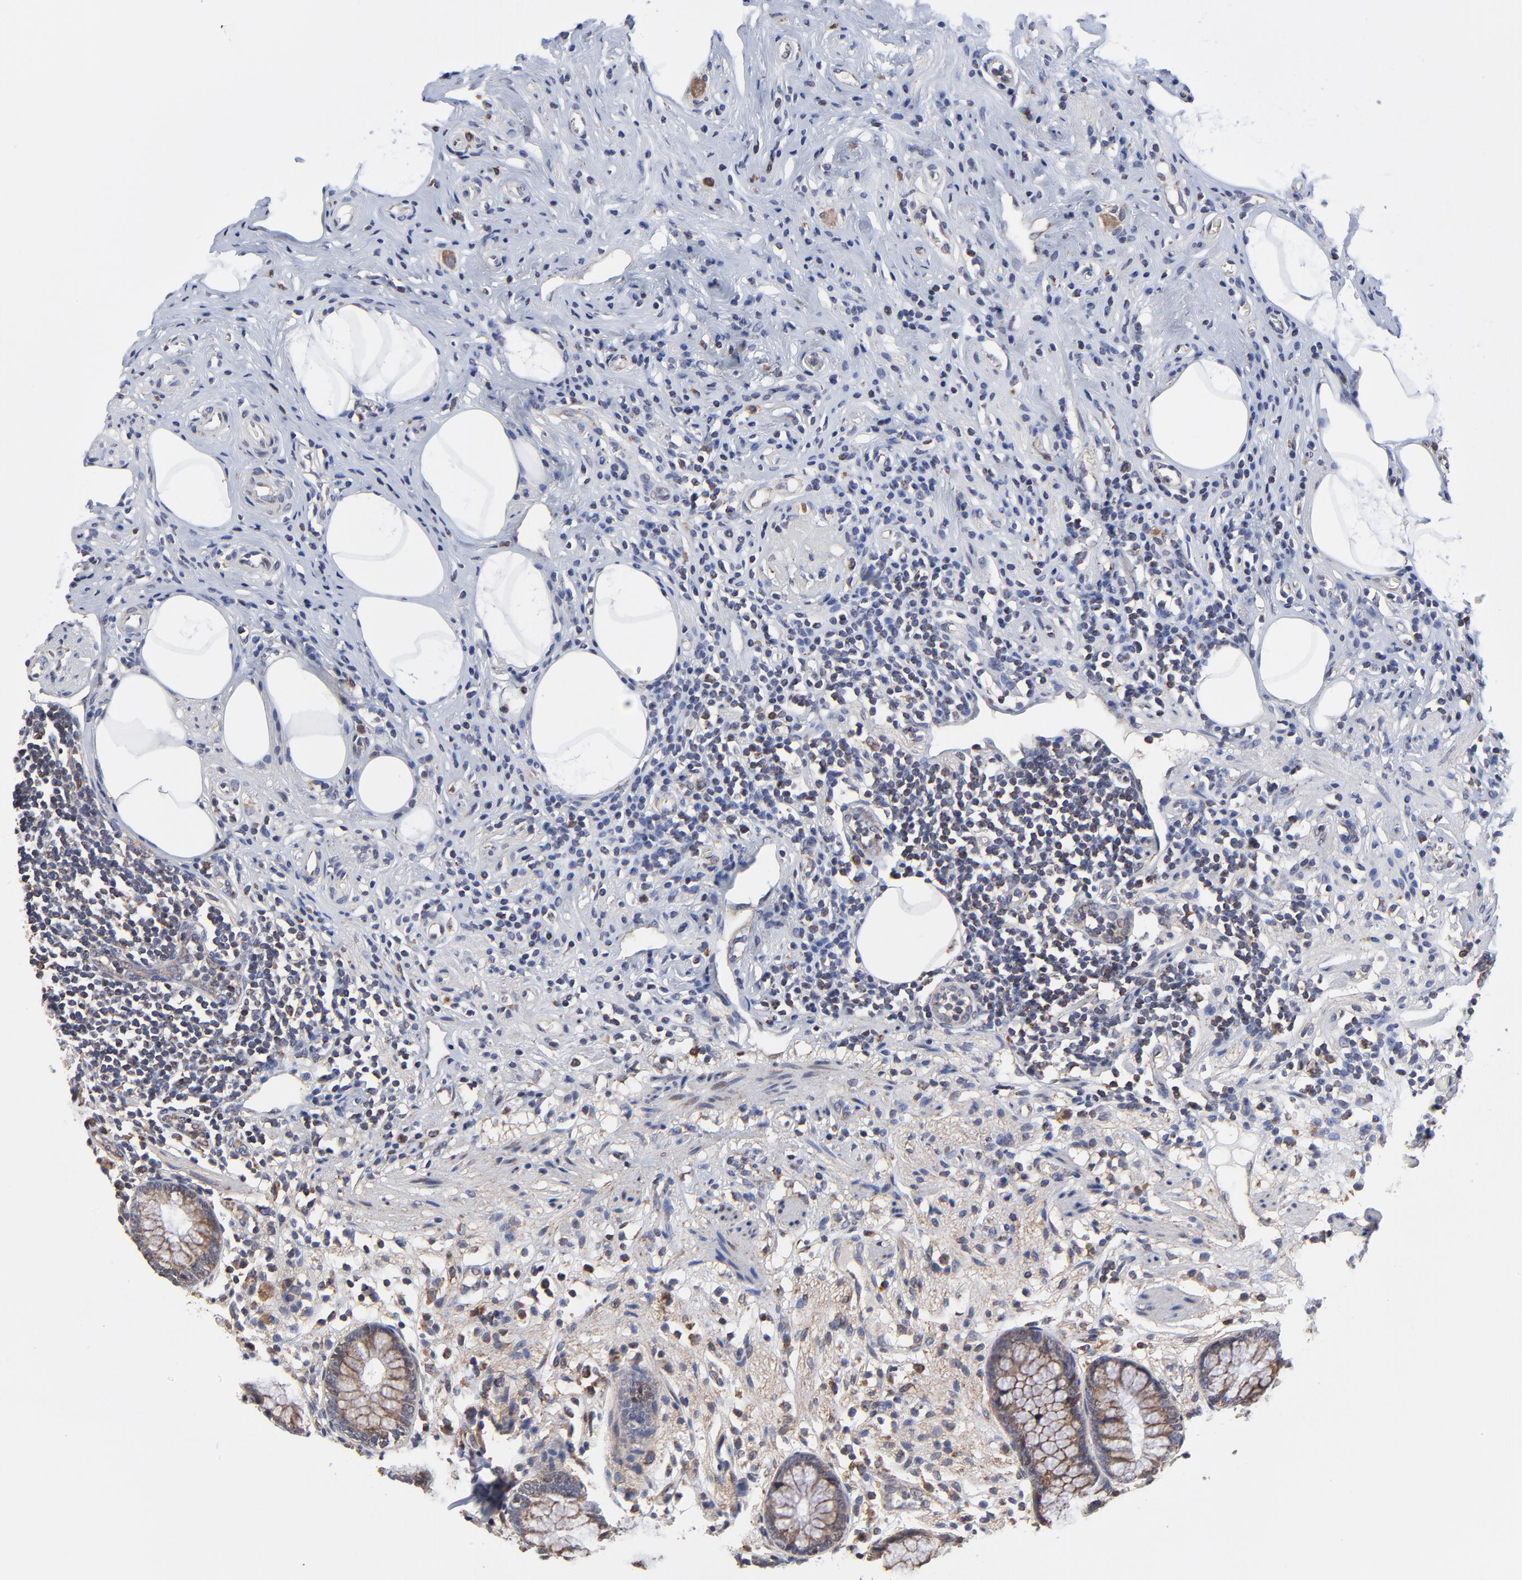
{"staining": {"intensity": "weak", "quantity": "<25%", "location": "cytoplasmic/membranous"}, "tissue": "appendix", "cell_type": "Glandular cells", "image_type": "normal", "snomed": [{"axis": "morphology", "description": "Normal tissue, NOS"}, {"axis": "topography", "description": "Appendix"}], "caption": "The histopathology image exhibits no significant expression in glandular cells of appendix.", "gene": "ZNF550", "patient": {"sex": "male", "age": 38}}